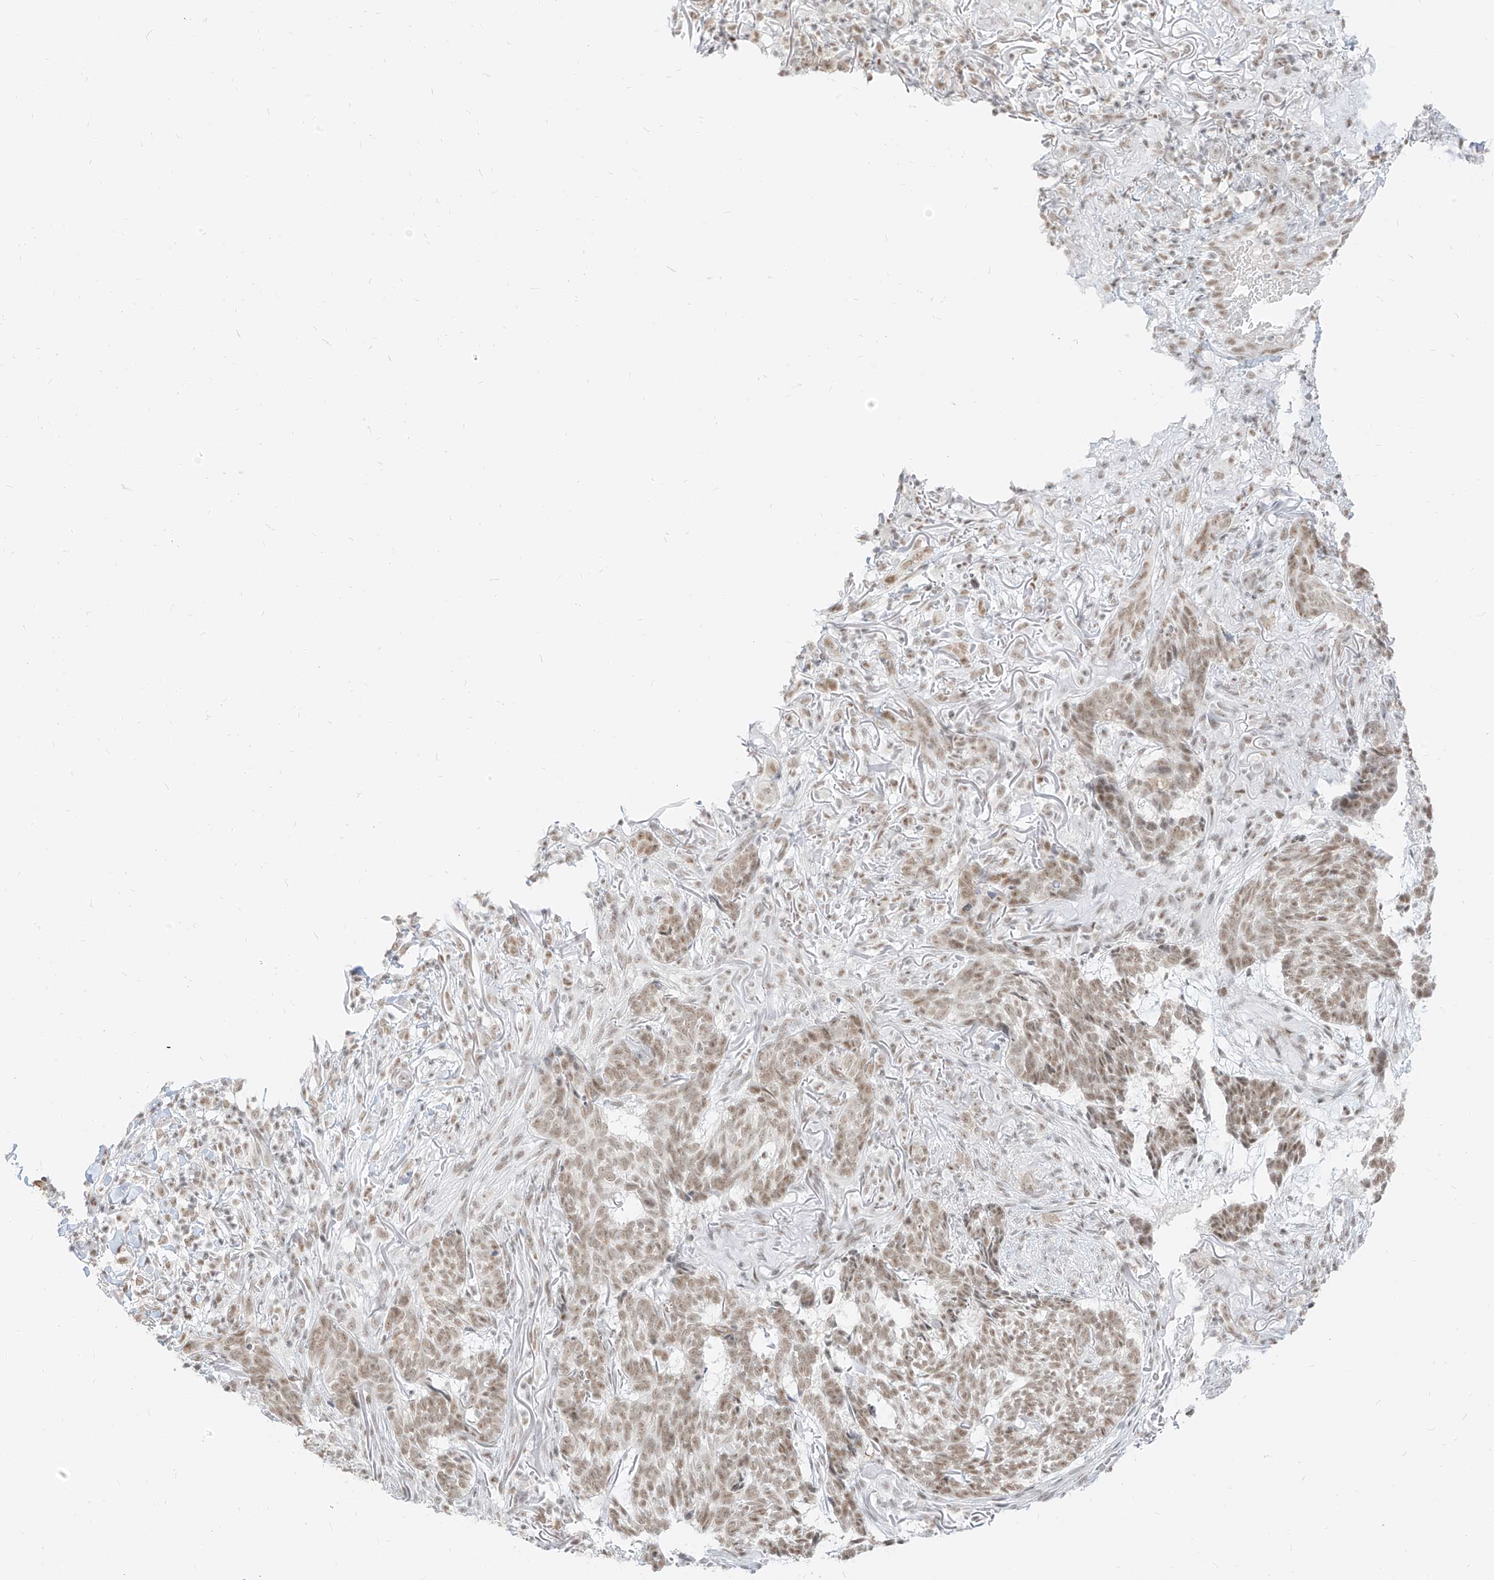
{"staining": {"intensity": "moderate", "quantity": ">75%", "location": "nuclear"}, "tissue": "skin cancer", "cell_type": "Tumor cells", "image_type": "cancer", "snomed": [{"axis": "morphology", "description": "Basal cell carcinoma"}, {"axis": "topography", "description": "Skin"}], "caption": "DAB immunohistochemical staining of human skin basal cell carcinoma displays moderate nuclear protein positivity in about >75% of tumor cells.", "gene": "SUPT5H", "patient": {"sex": "male", "age": 85}}